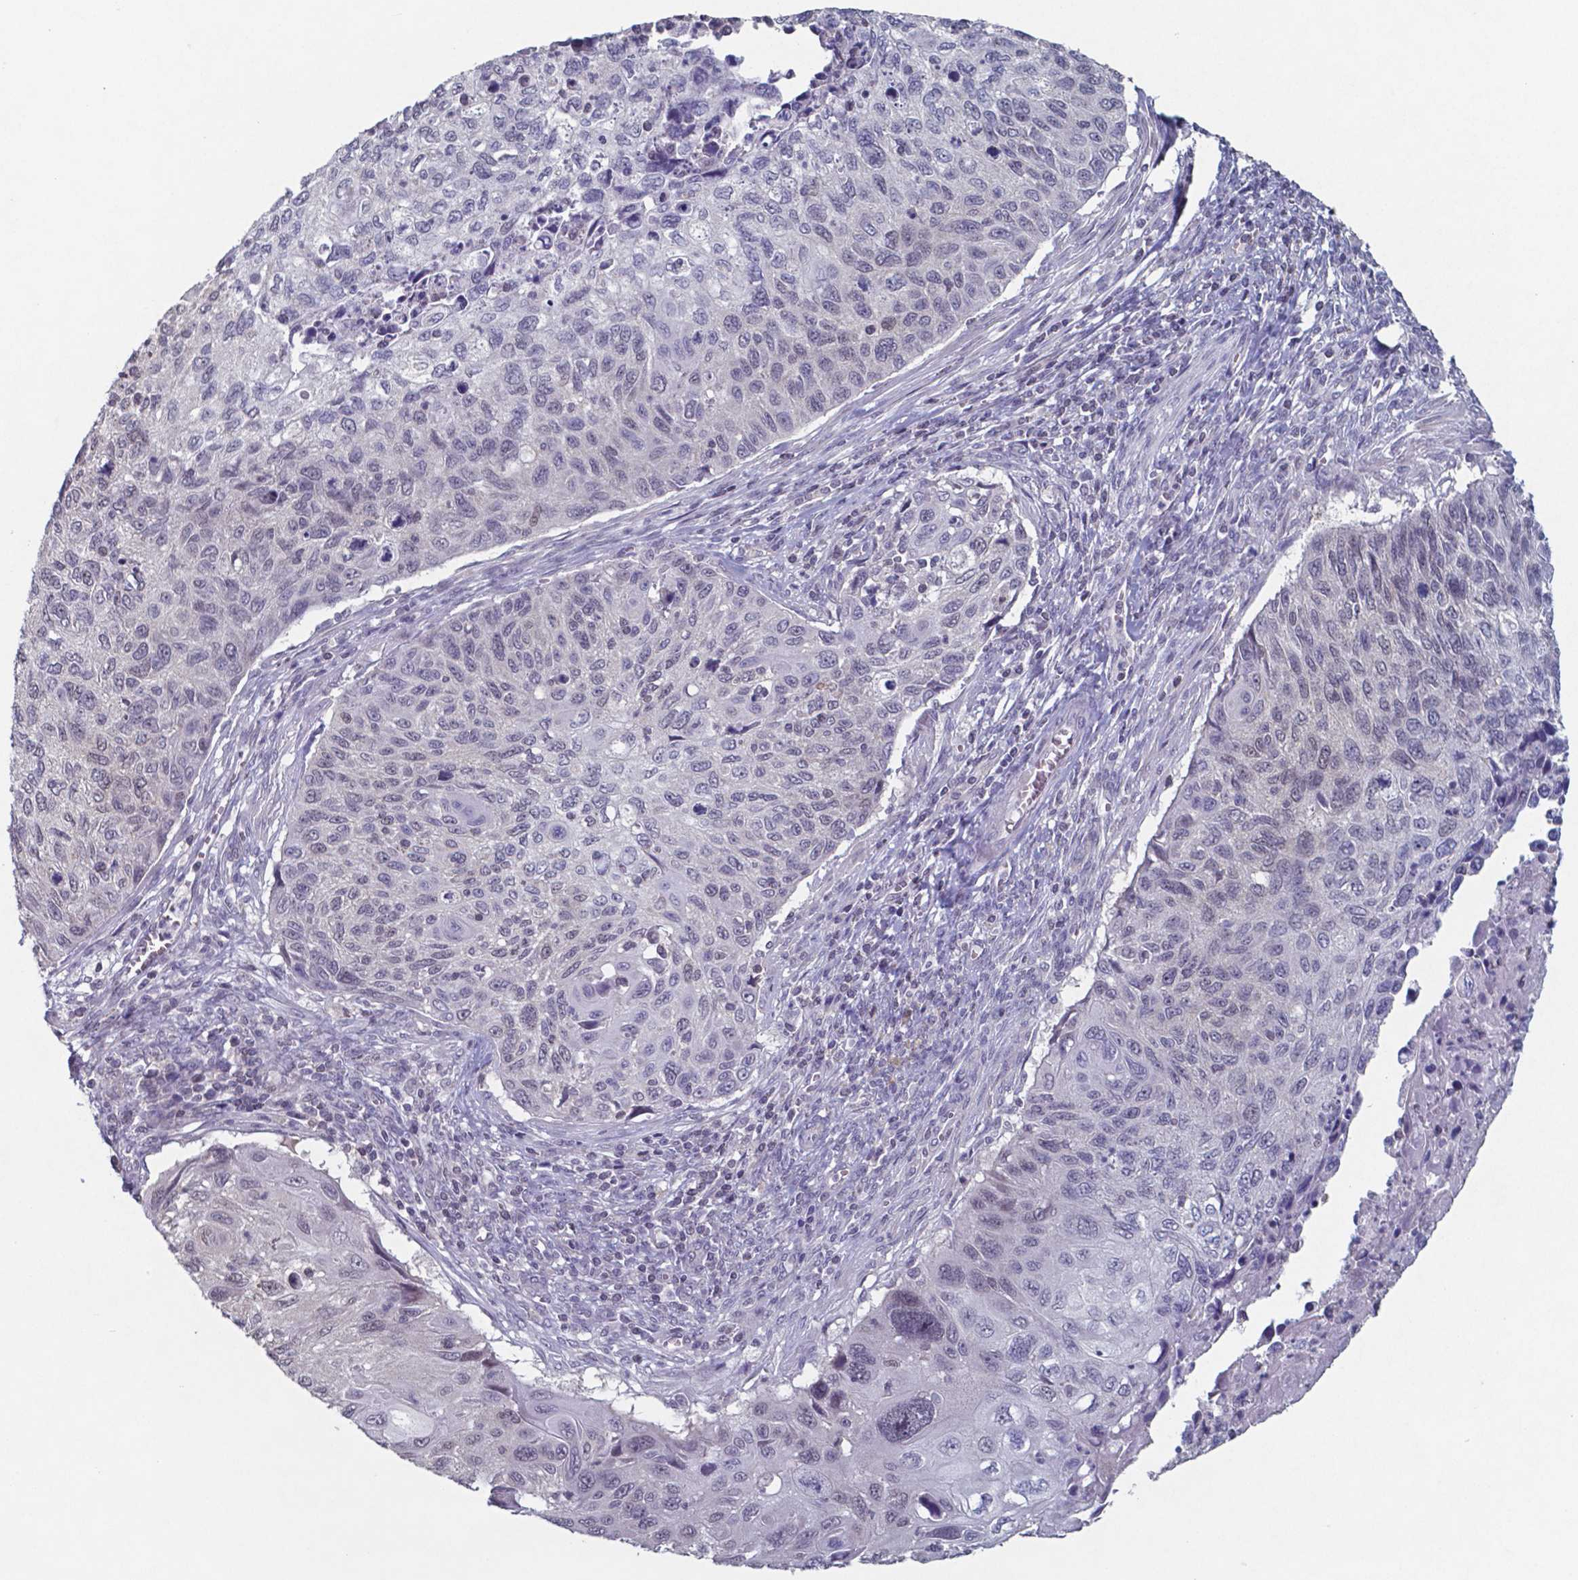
{"staining": {"intensity": "negative", "quantity": "none", "location": "none"}, "tissue": "cervical cancer", "cell_type": "Tumor cells", "image_type": "cancer", "snomed": [{"axis": "morphology", "description": "Squamous cell carcinoma, NOS"}, {"axis": "topography", "description": "Cervix"}], "caption": "Protein analysis of cervical cancer (squamous cell carcinoma) displays no significant expression in tumor cells.", "gene": "TDP2", "patient": {"sex": "female", "age": 70}}